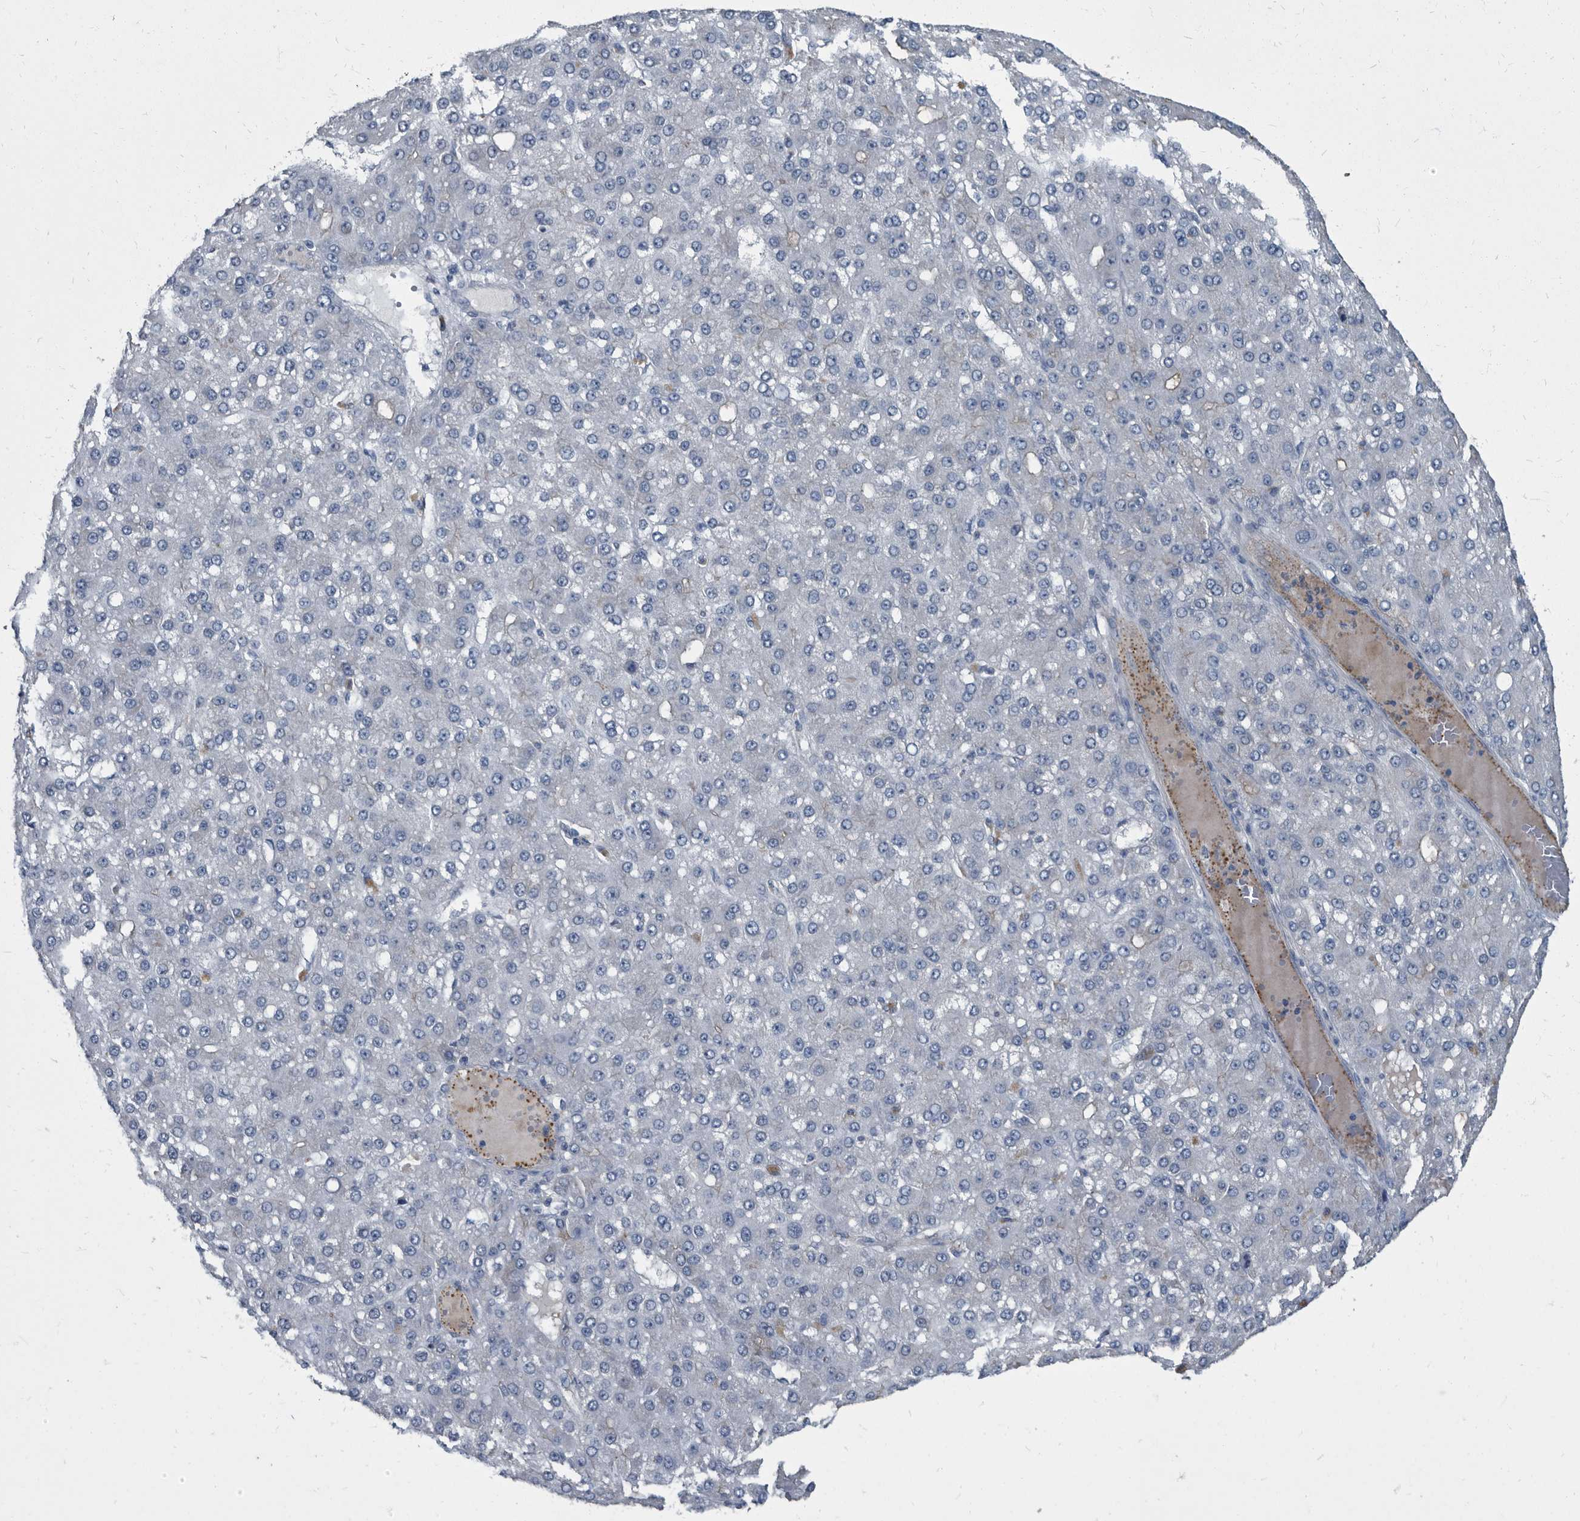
{"staining": {"intensity": "negative", "quantity": "none", "location": "none"}, "tissue": "liver cancer", "cell_type": "Tumor cells", "image_type": "cancer", "snomed": [{"axis": "morphology", "description": "Carcinoma, Hepatocellular, NOS"}, {"axis": "topography", "description": "Liver"}], "caption": "High power microscopy photomicrograph of an IHC image of liver hepatocellular carcinoma, revealing no significant positivity in tumor cells. (DAB immunohistochemistry (IHC), high magnification).", "gene": "CDV3", "patient": {"sex": "male", "age": 67}}